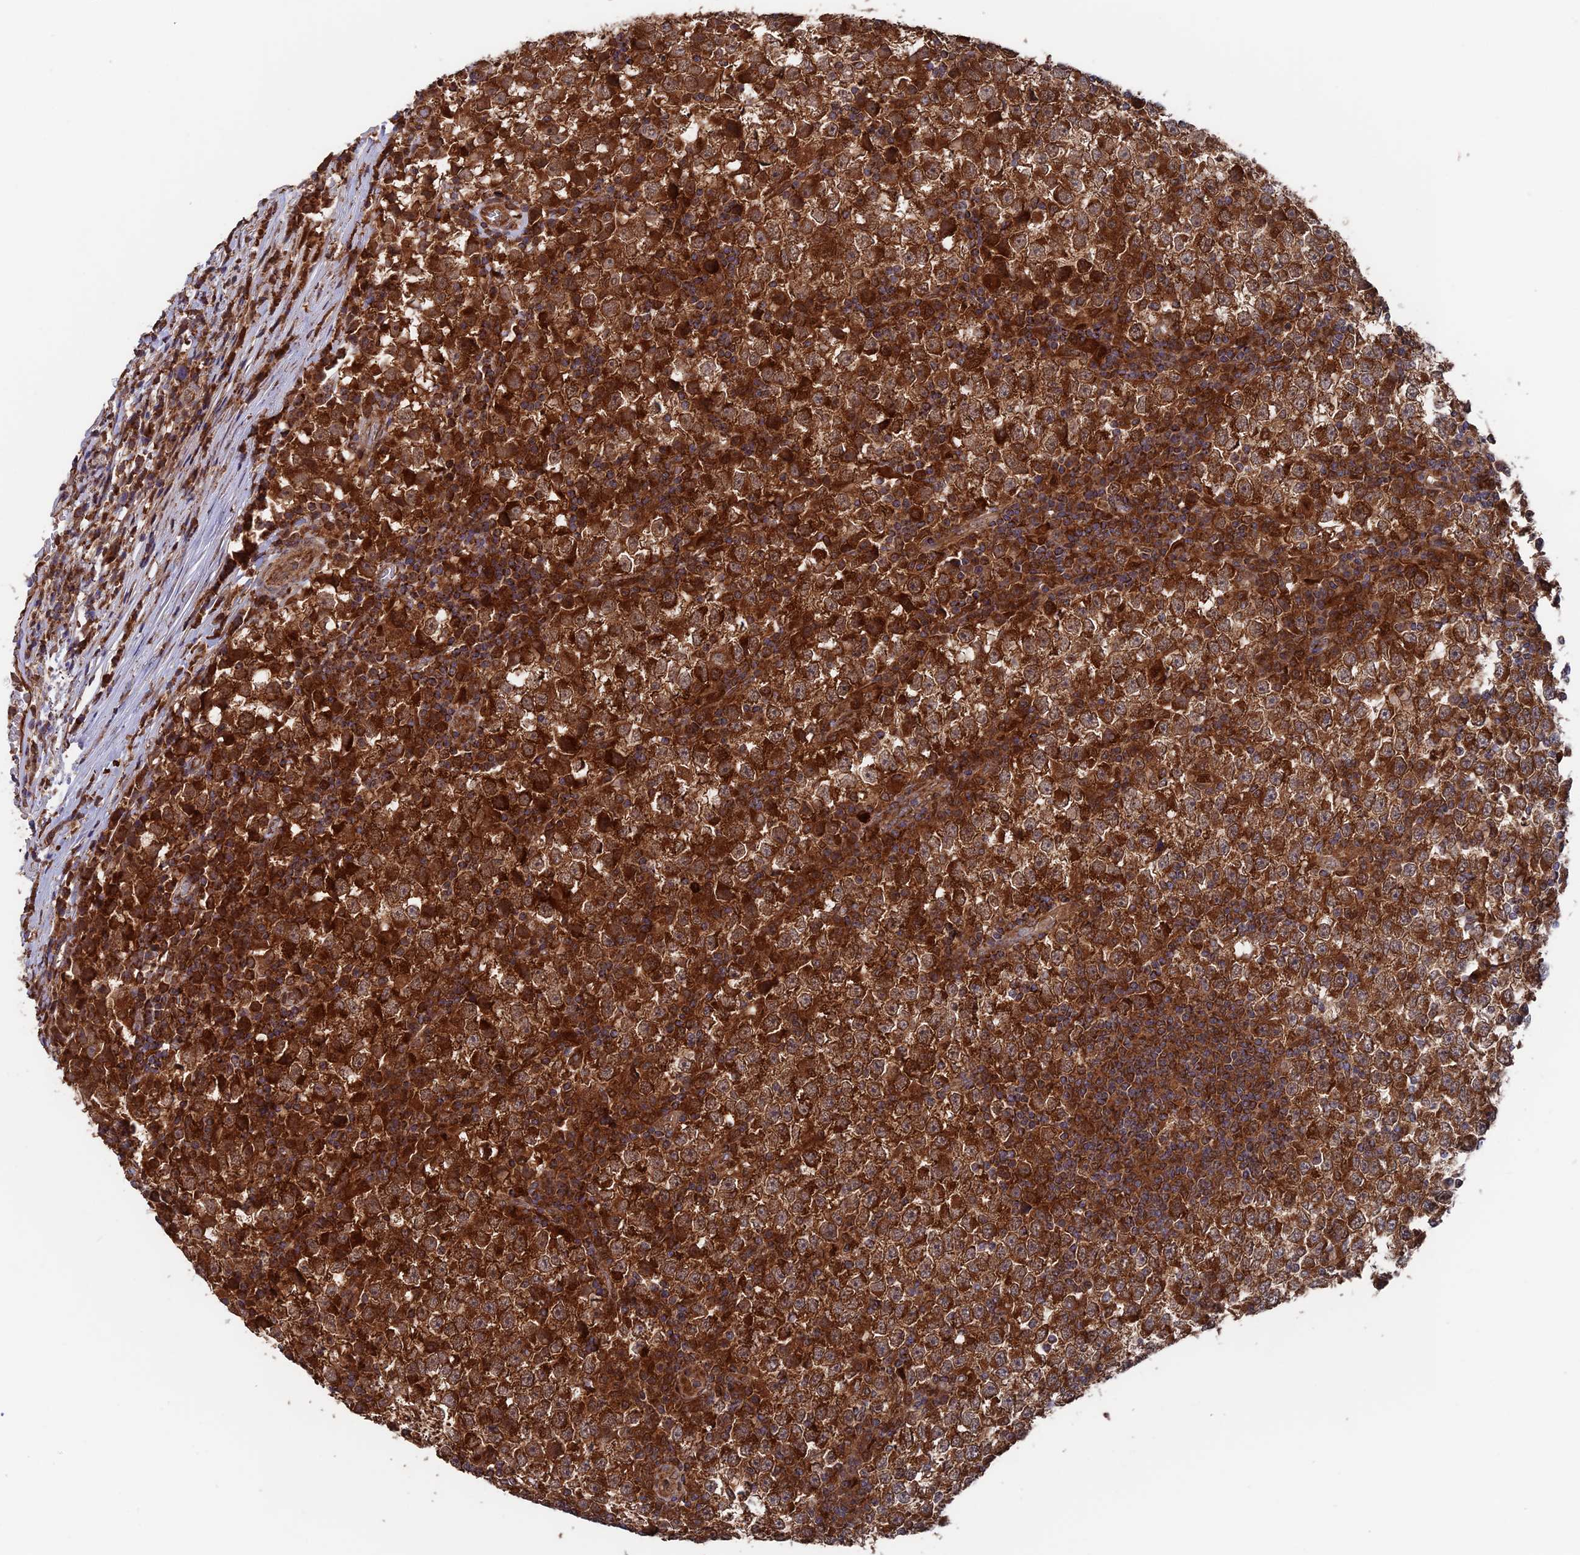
{"staining": {"intensity": "strong", "quantity": ">75%", "location": "cytoplasmic/membranous"}, "tissue": "testis cancer", "cell_type": "Tumor cells", "image_type": "cancer", "snomed": [{"axis": "morphology", "description": "Seminoma, NOS"}, {"axis": "topography", "description": "Testis"}], "caption": "Protein staining by IHC demonstrates strong cytoplasmic/membranous positivity in about >75% of tumor cells in testis cancer (seminoma).", "gene": "DTYMK", "patient": {"sex": "male", "age": 65}}